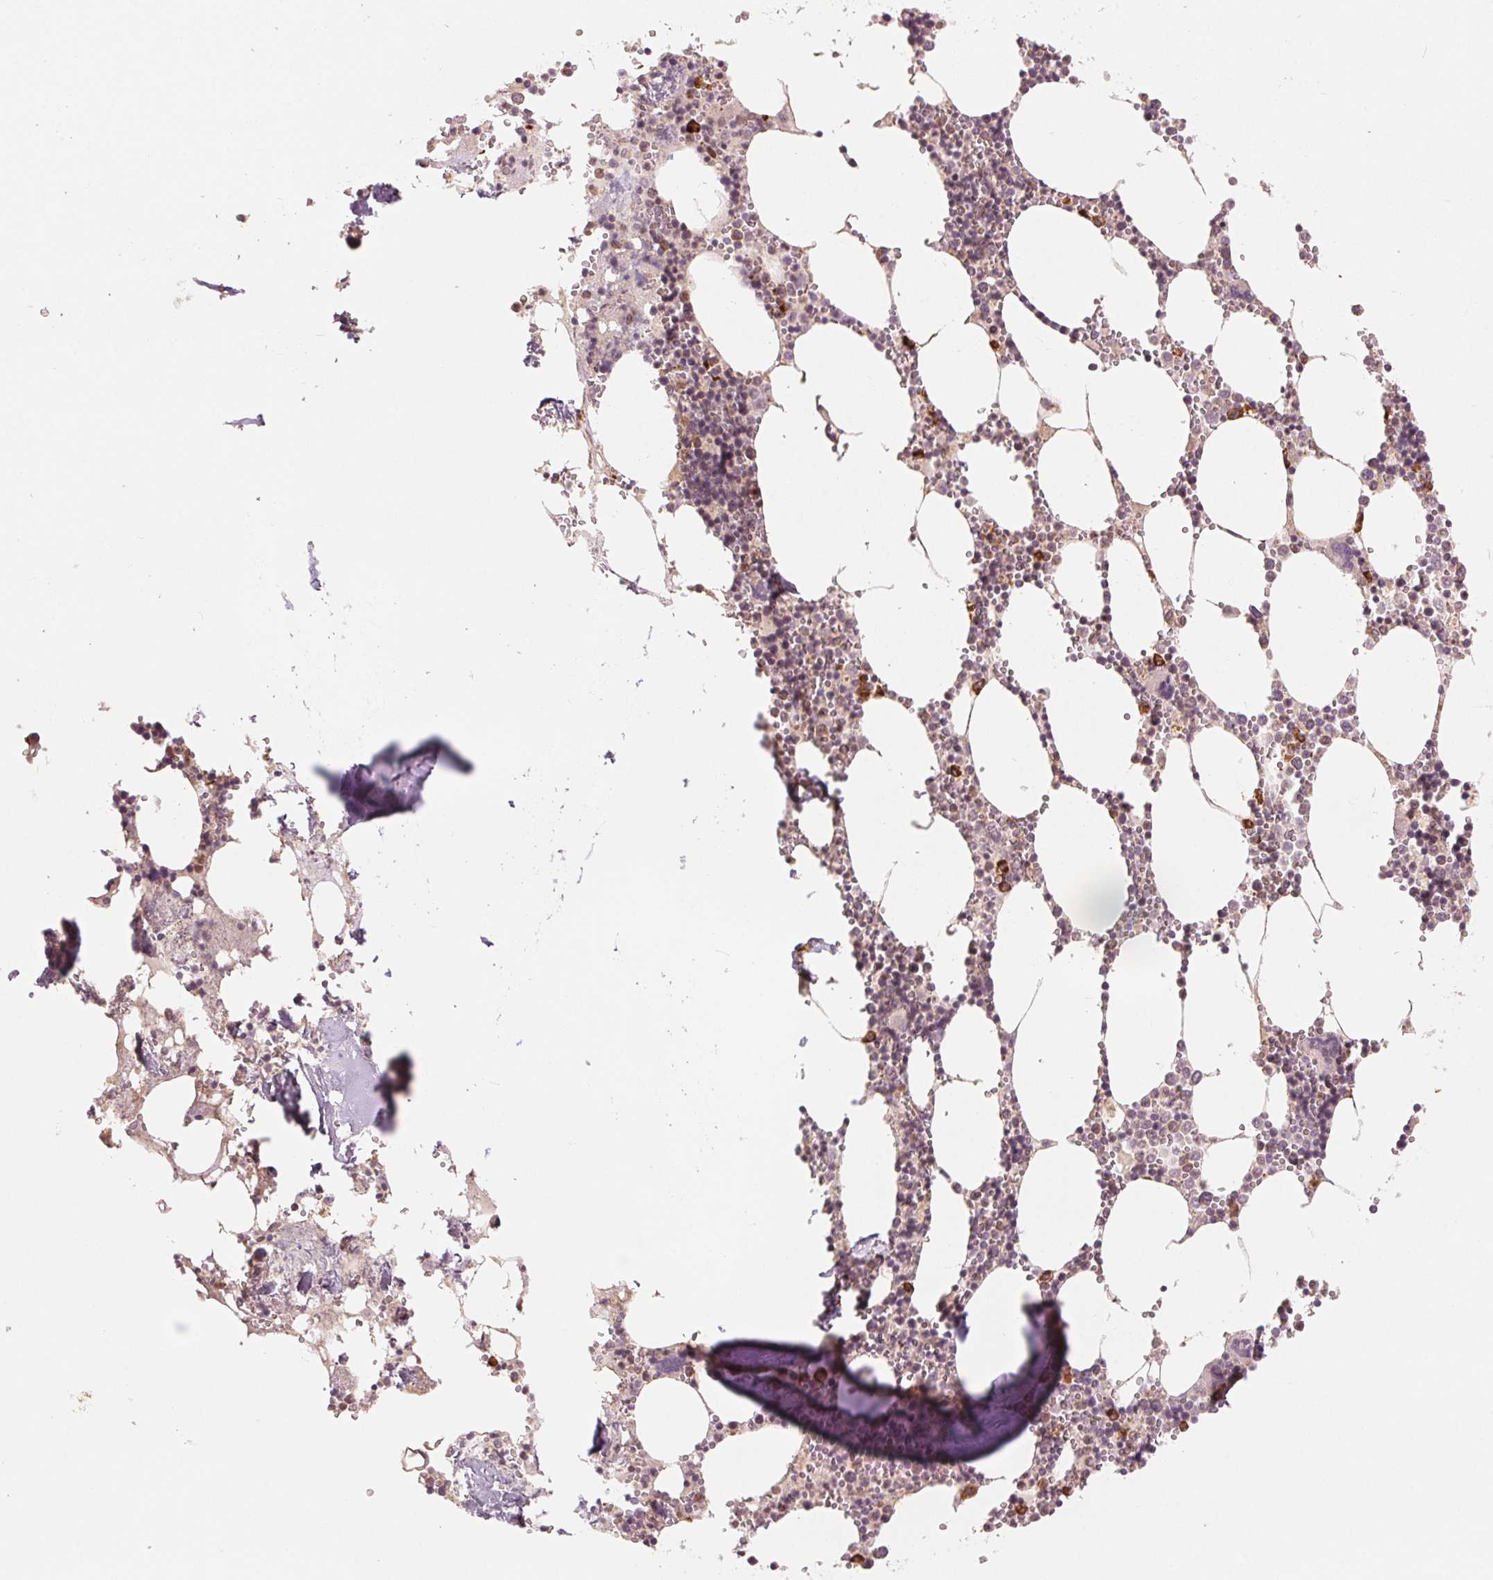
{"staining": {"intensity": "strong", "quantity": "<25%", "location": "cytoplasmic/membranous"}, "tissue": "bone marrow", "cell_type": "Hematopoietic cells", "image_type": "normal", "snomed": [{"axis": "morphology", "description": "Normal tissue, NOS"}, {"axis": "topography", "description": "Bone marrow"}], "caption": "Bone marrow stained with immunohistochemistry (IHC) demonstrates strong cytoplasmic/membranous positivity in approximately <25% of hematopoietic cells. (brown staining indicates protein expression, while blue staining denotes nuclei).", "gene": "SLC20A1", "patient": {"sex": "male", "age": 54}}